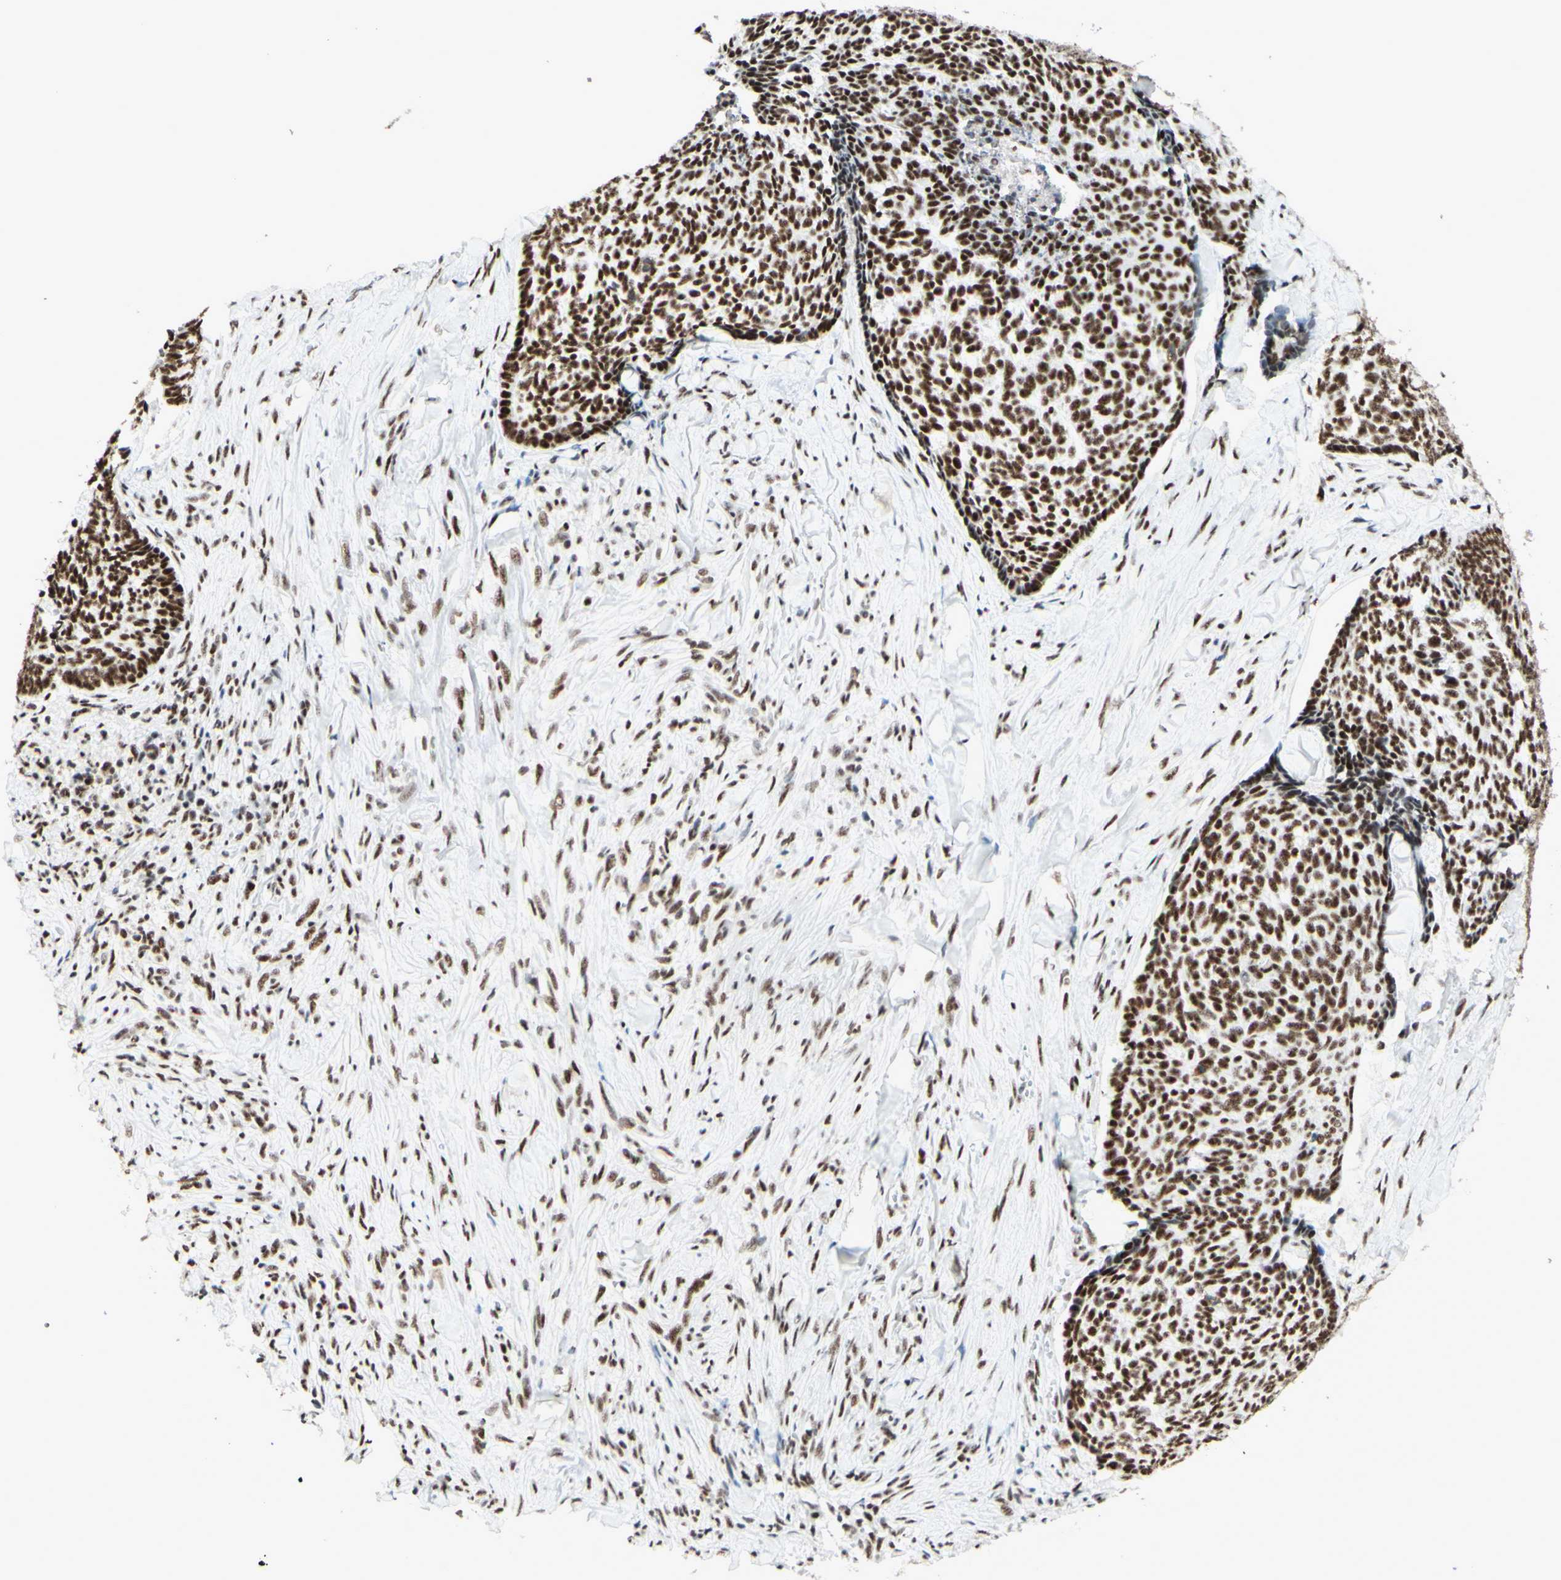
{"staining": {"intensity": "strong", "quantity": ">75%", "location": "nuclear"}, "tissue": "skin cancer", "cell_type": "Tumor cells", "image_type": "cancer", "snomed": [{"axis": "morphology", "description": "Basal cell carcinoma"}, {"axis": "topography", "description": "Skin"}], "caption": "Strong nuclear protein positivity is identified in approximately >75% of tumor cells in skin basal cell carcinoma.", "gene": "WTAP", "patient": {"sex": "male", "age": 84}}